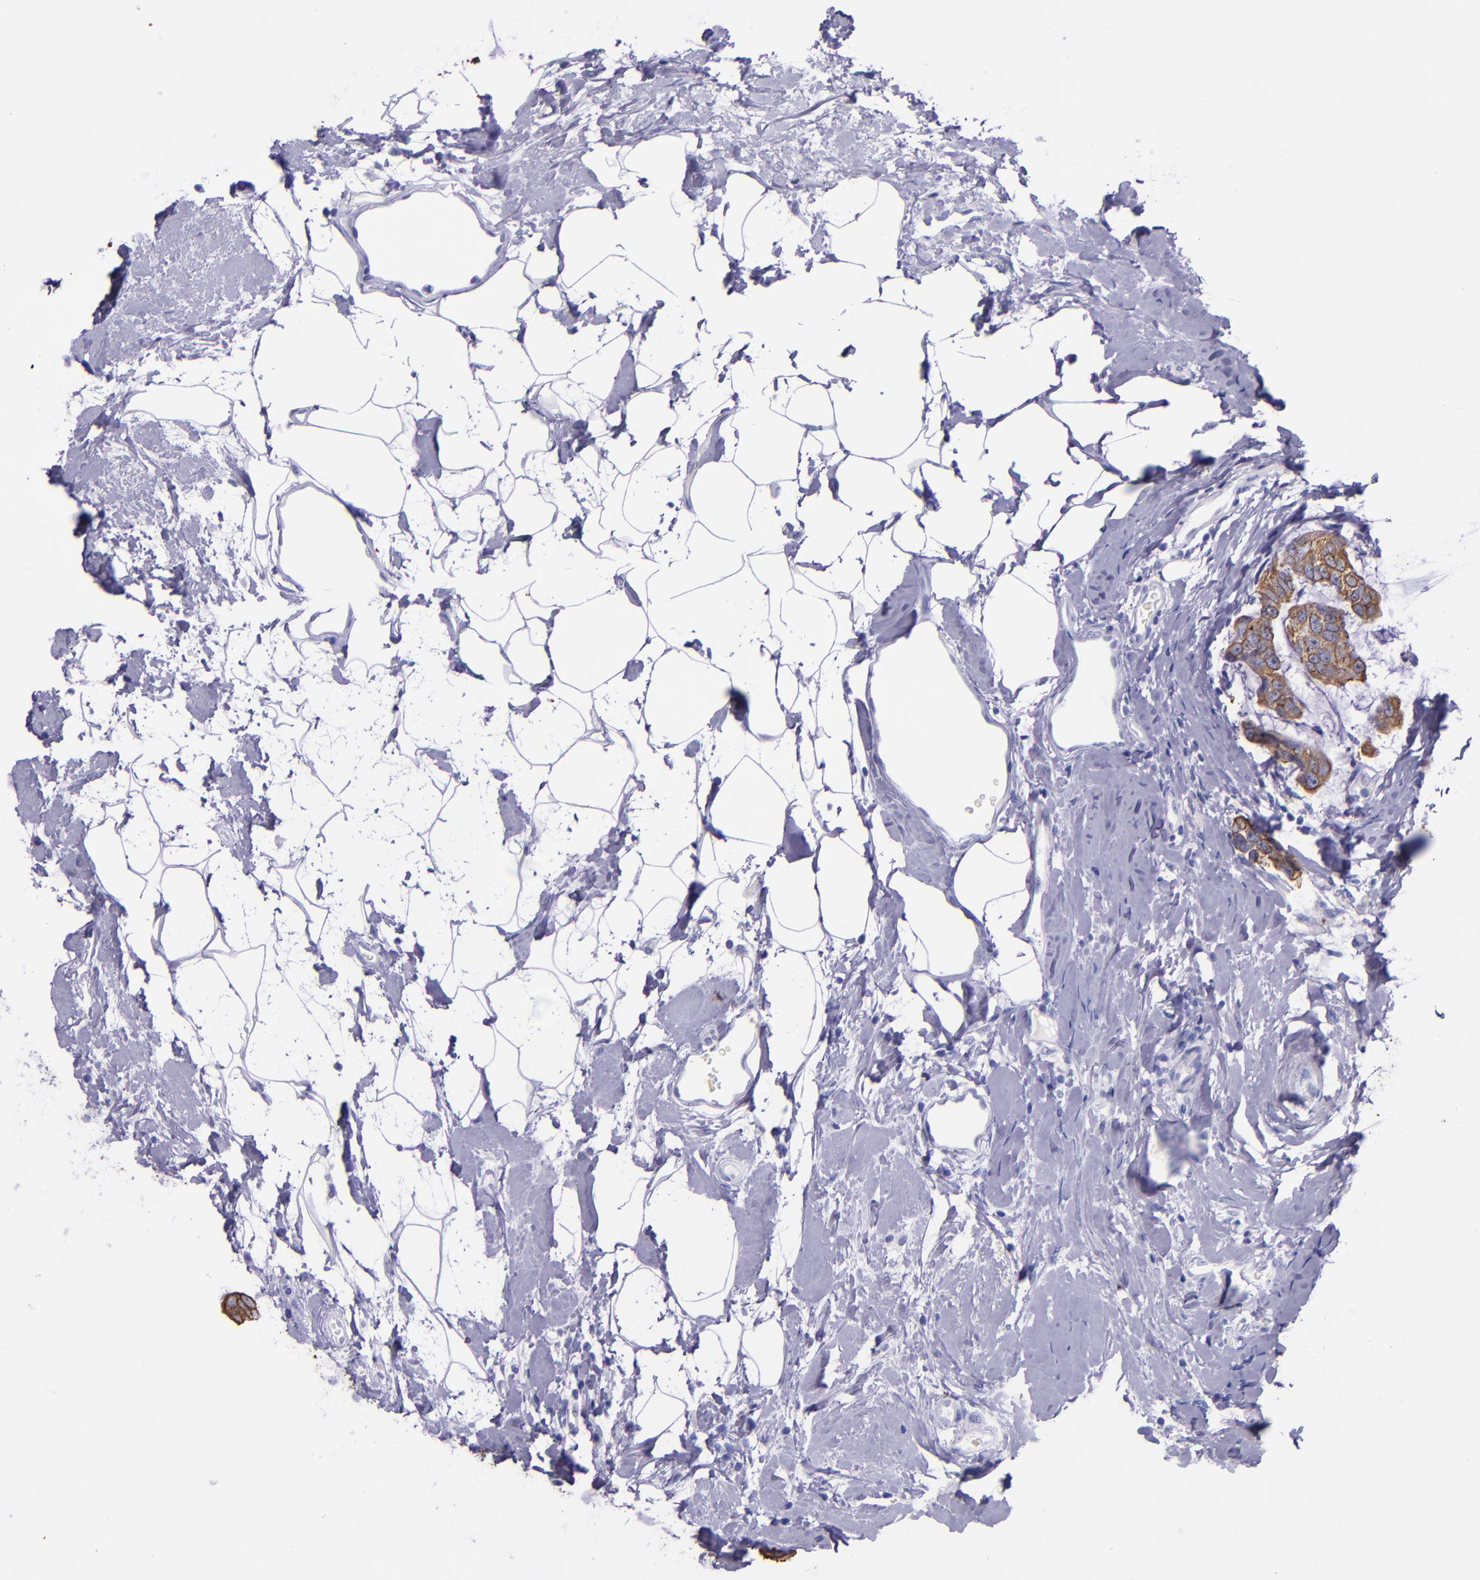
{"staining": {"intensity": "moderate", "quantity": ">75%", "location": "cytoplasmic/membranous"}, "tissue": "breast cancer", "cell_type": "Tumor cells", "image_type": "cancer", "snomed": [{"axis": "morphology", "description": "Normal tissue, NOS"}, {"axis": "morphology", "description": "Duct carcinoma"}, {"axis": "topography", "description": "Breast"}], "caption": "Breast cancer (invasive ductal carcinoma) stained with a protein marker reveals moderate staining in tumor cells.", "gene": "KRT4", "patient": {"sex": "female", "age": 50}}